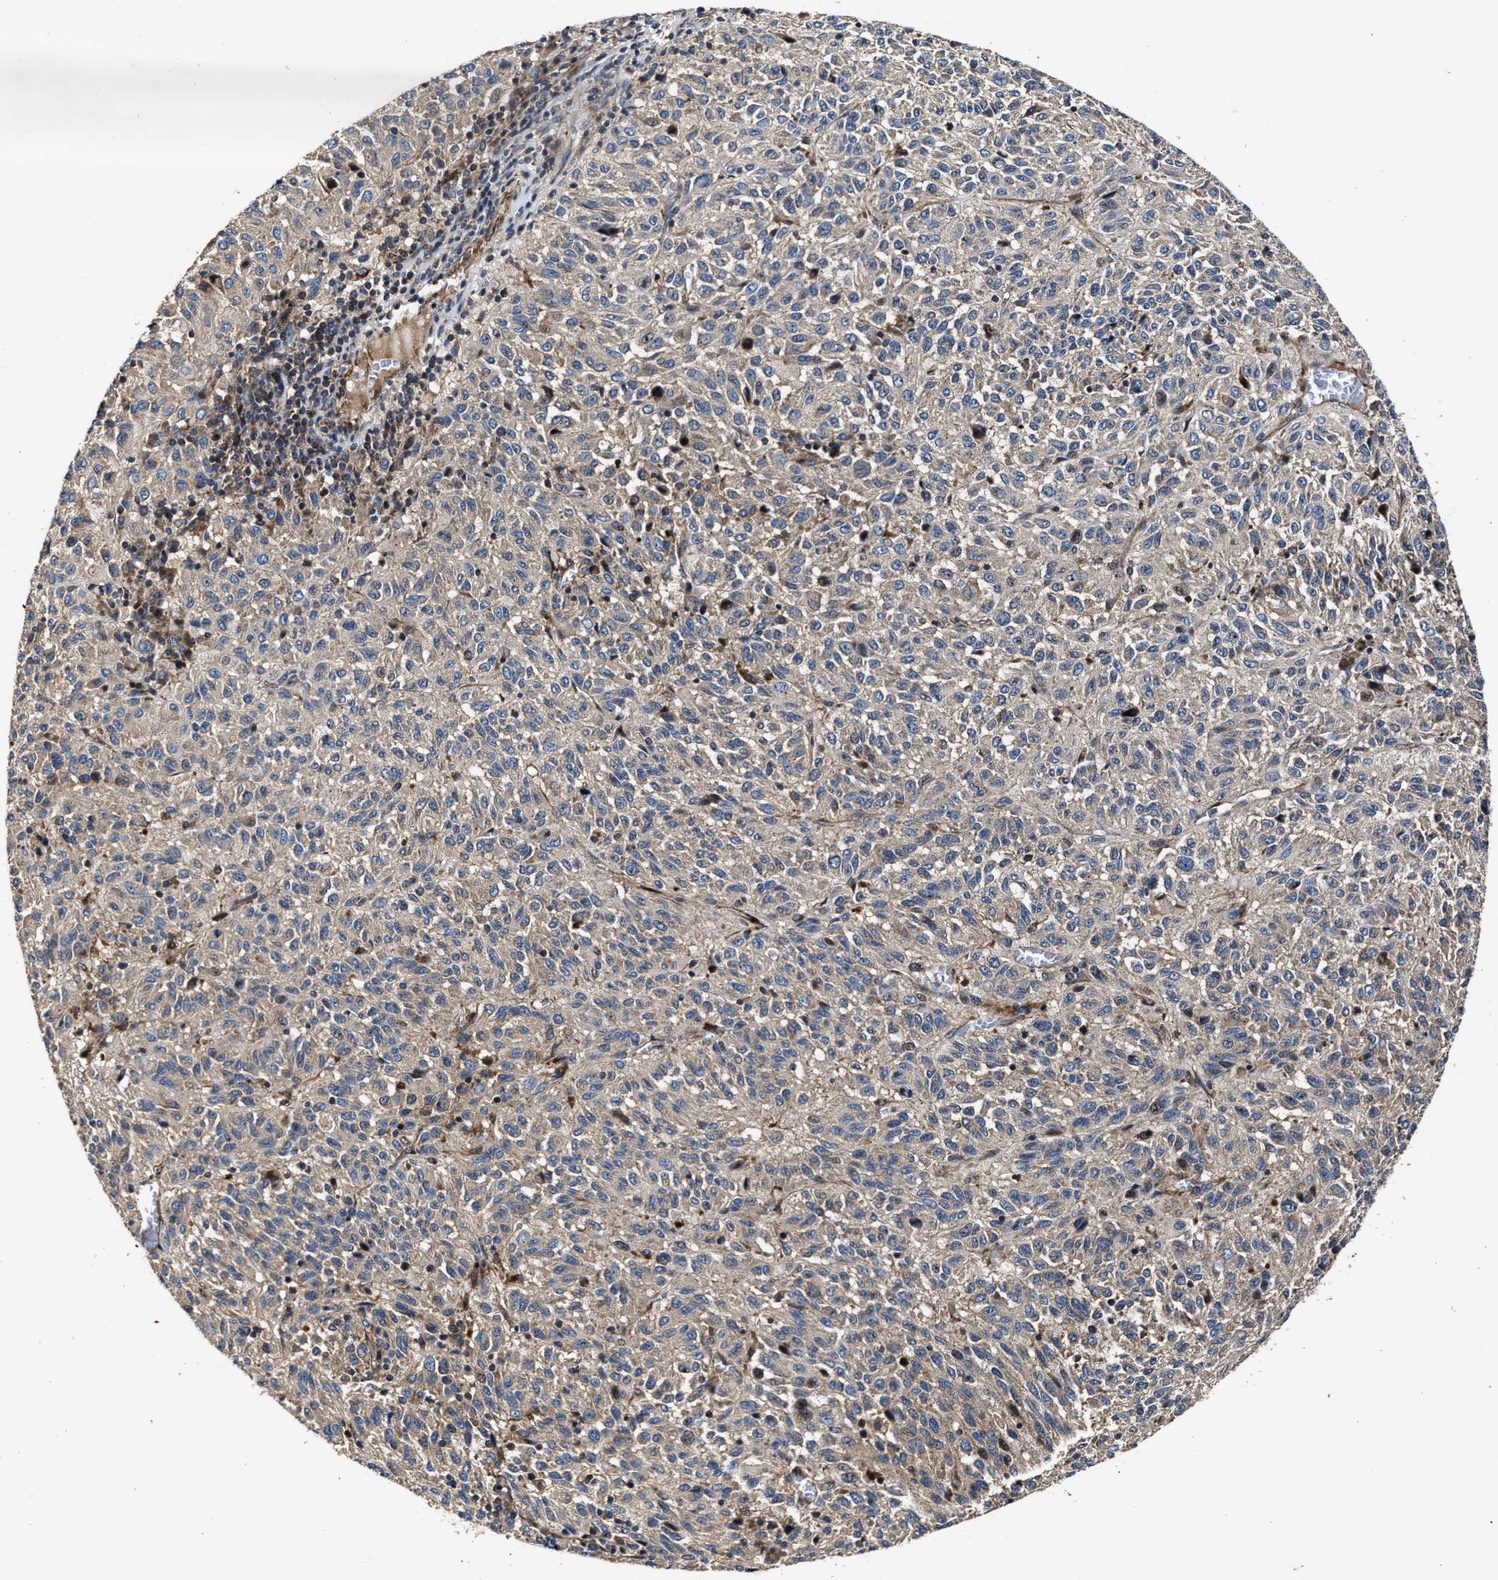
{"staining": {"intensity": "negative", "quantity": "none", "location": "none"}, "tissue": "melanoma", "cell_type": "Tumor cells", "image_type": "cancer", "snomed": [{"axis": "morphology", "description": "Malignant melanoma, Metastatic site"}, {"axis": "topography", "description": "Lung"}], "caption": "This is a image of immunohistochemistry (IHC) staining of malignant melanoma (metastatic site), which shows no expression in tumor cells. (Stains: DAB (3,3'-diaminobenzidine) IHC with hematoxylin counter stain, Microscopy: brightfield microscopy at high magnification).", "gene": "PTAR1", "patient": {"sex": "male", "age": 64}}